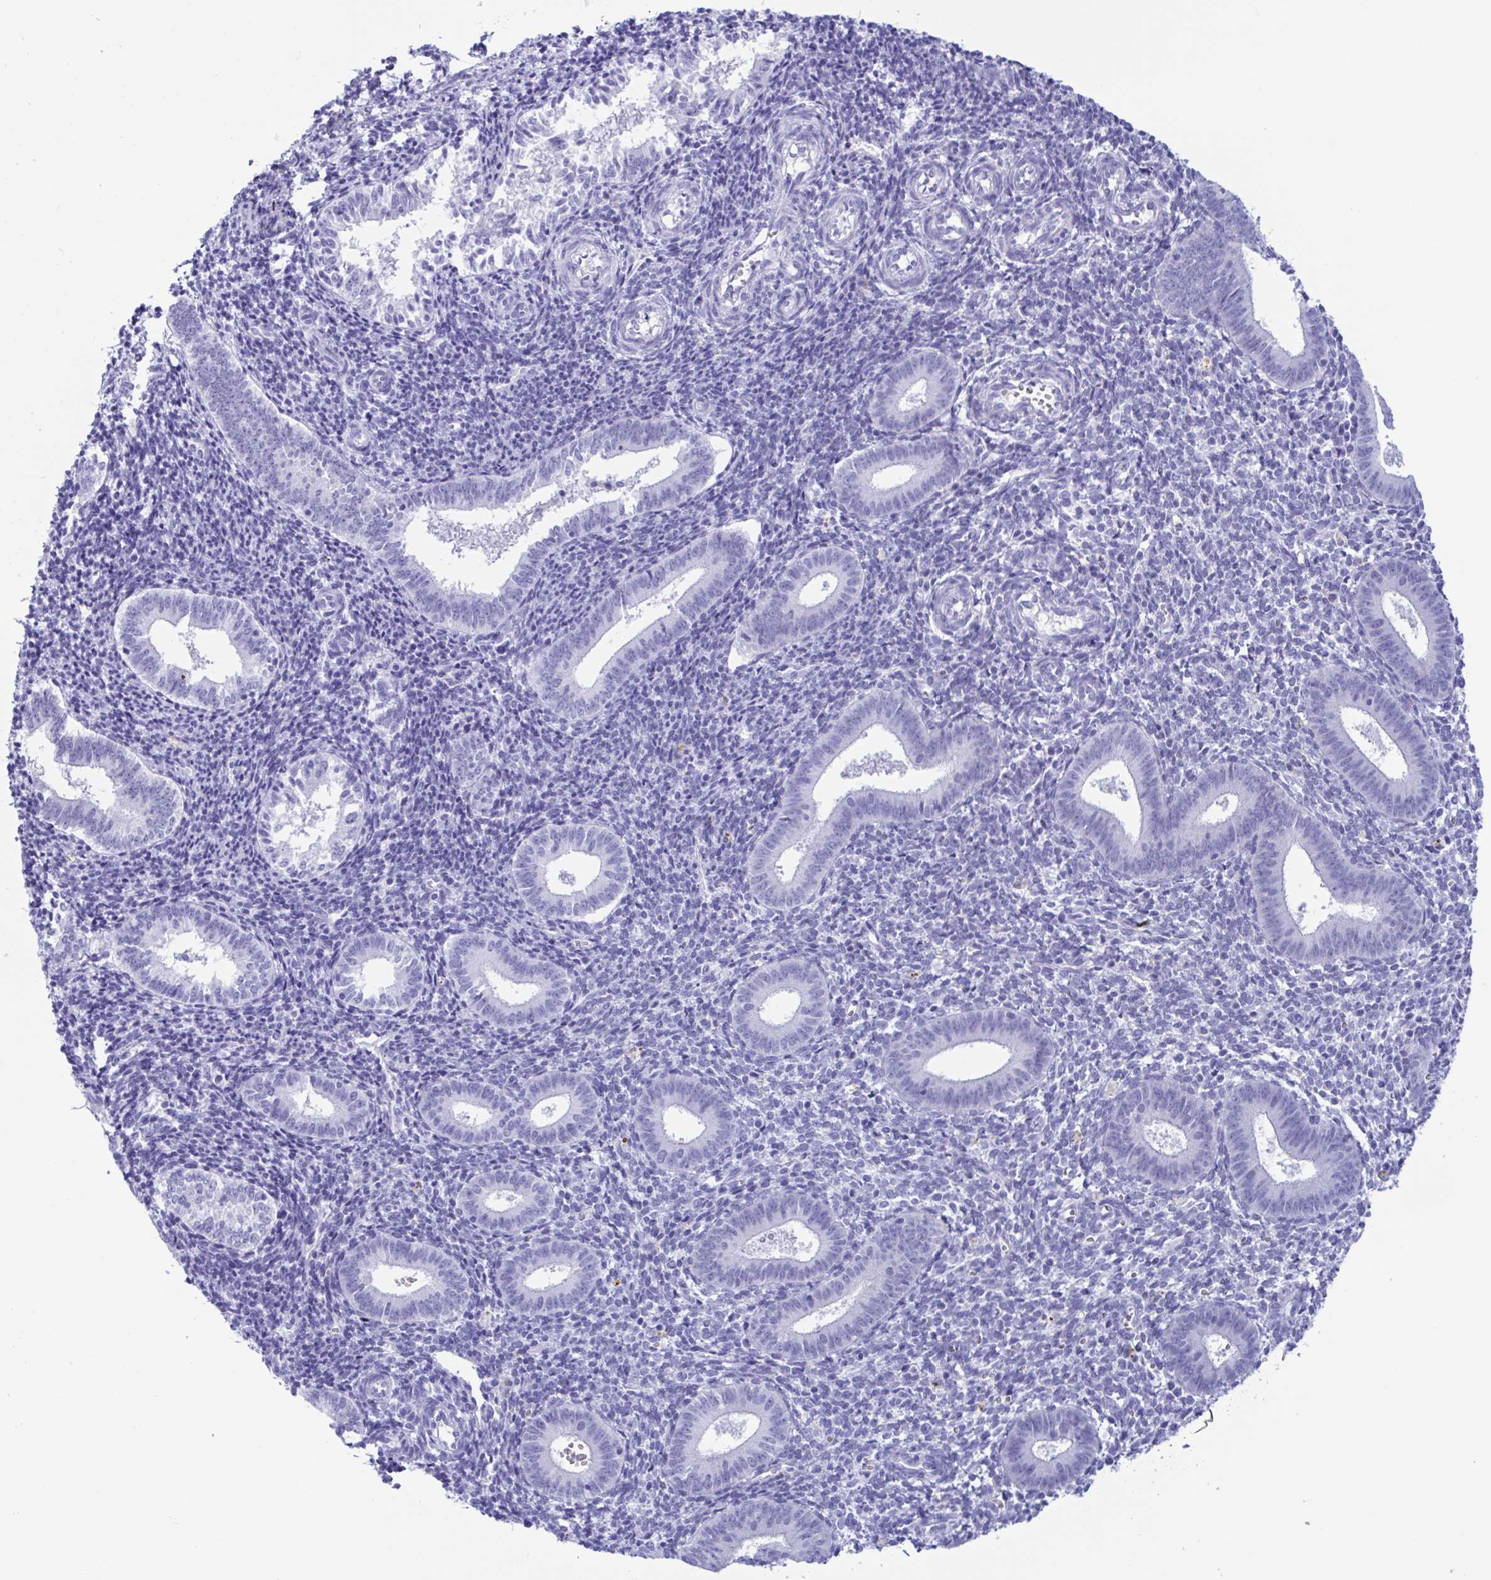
{"staining": {"intensity": "negative", "quantity": "none", "location": "none"}, "tissue": "endometrium", "cell_type": "Cells in endometrial stroma", "image_type": "normal", "snomed": [{"axis": "morphology", "description": "Normal tissue, NOS"}, {"axis": "topography", "description": "Endometrium"}], "caption": "DAB immunohistochemical staining of normal human endometrium reveals no significant staining in cells in endometrial stroma. The staining was performed using DAB to visualize the protein expression in brown, while the nuclei were stained in blue with hematoxylin (Magnification: 20x).", "gene": "ZNF850", "patient": {"sex": "female", "age": 25}}